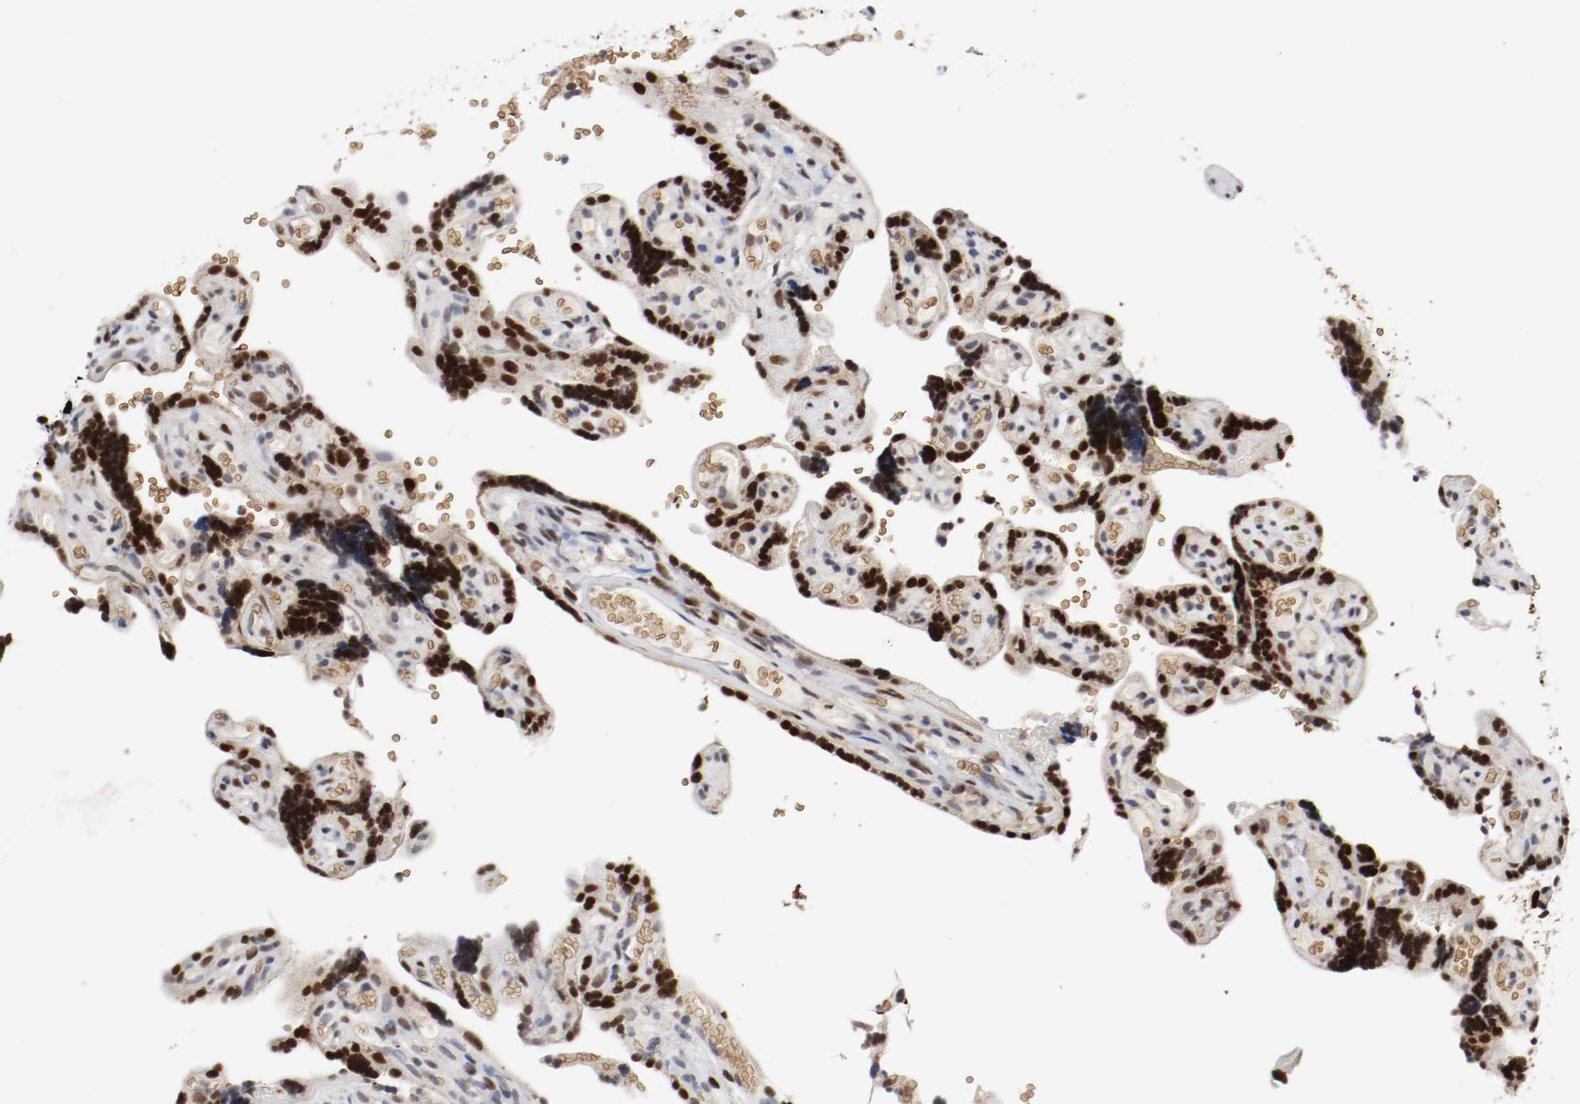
{"staining": {"intensity": "strong", "quantity": "25%-75%", "location": "nuclear"}, "tissue": "placenta", "cell_type": "Decidual cells", "image_type": "normal", "snomed": [{"axis": "morphology", "description": "Normal tissue, NOS"}, {"axis": "topography", "description": "Placenta"}], "caption": "Placenta stained for a protein (brown) displays strong nuclear positive expression in approximately 25%-75% of decidual cells.", "gene": "JUND", "patient": {"sex": "female", "age": 30}}